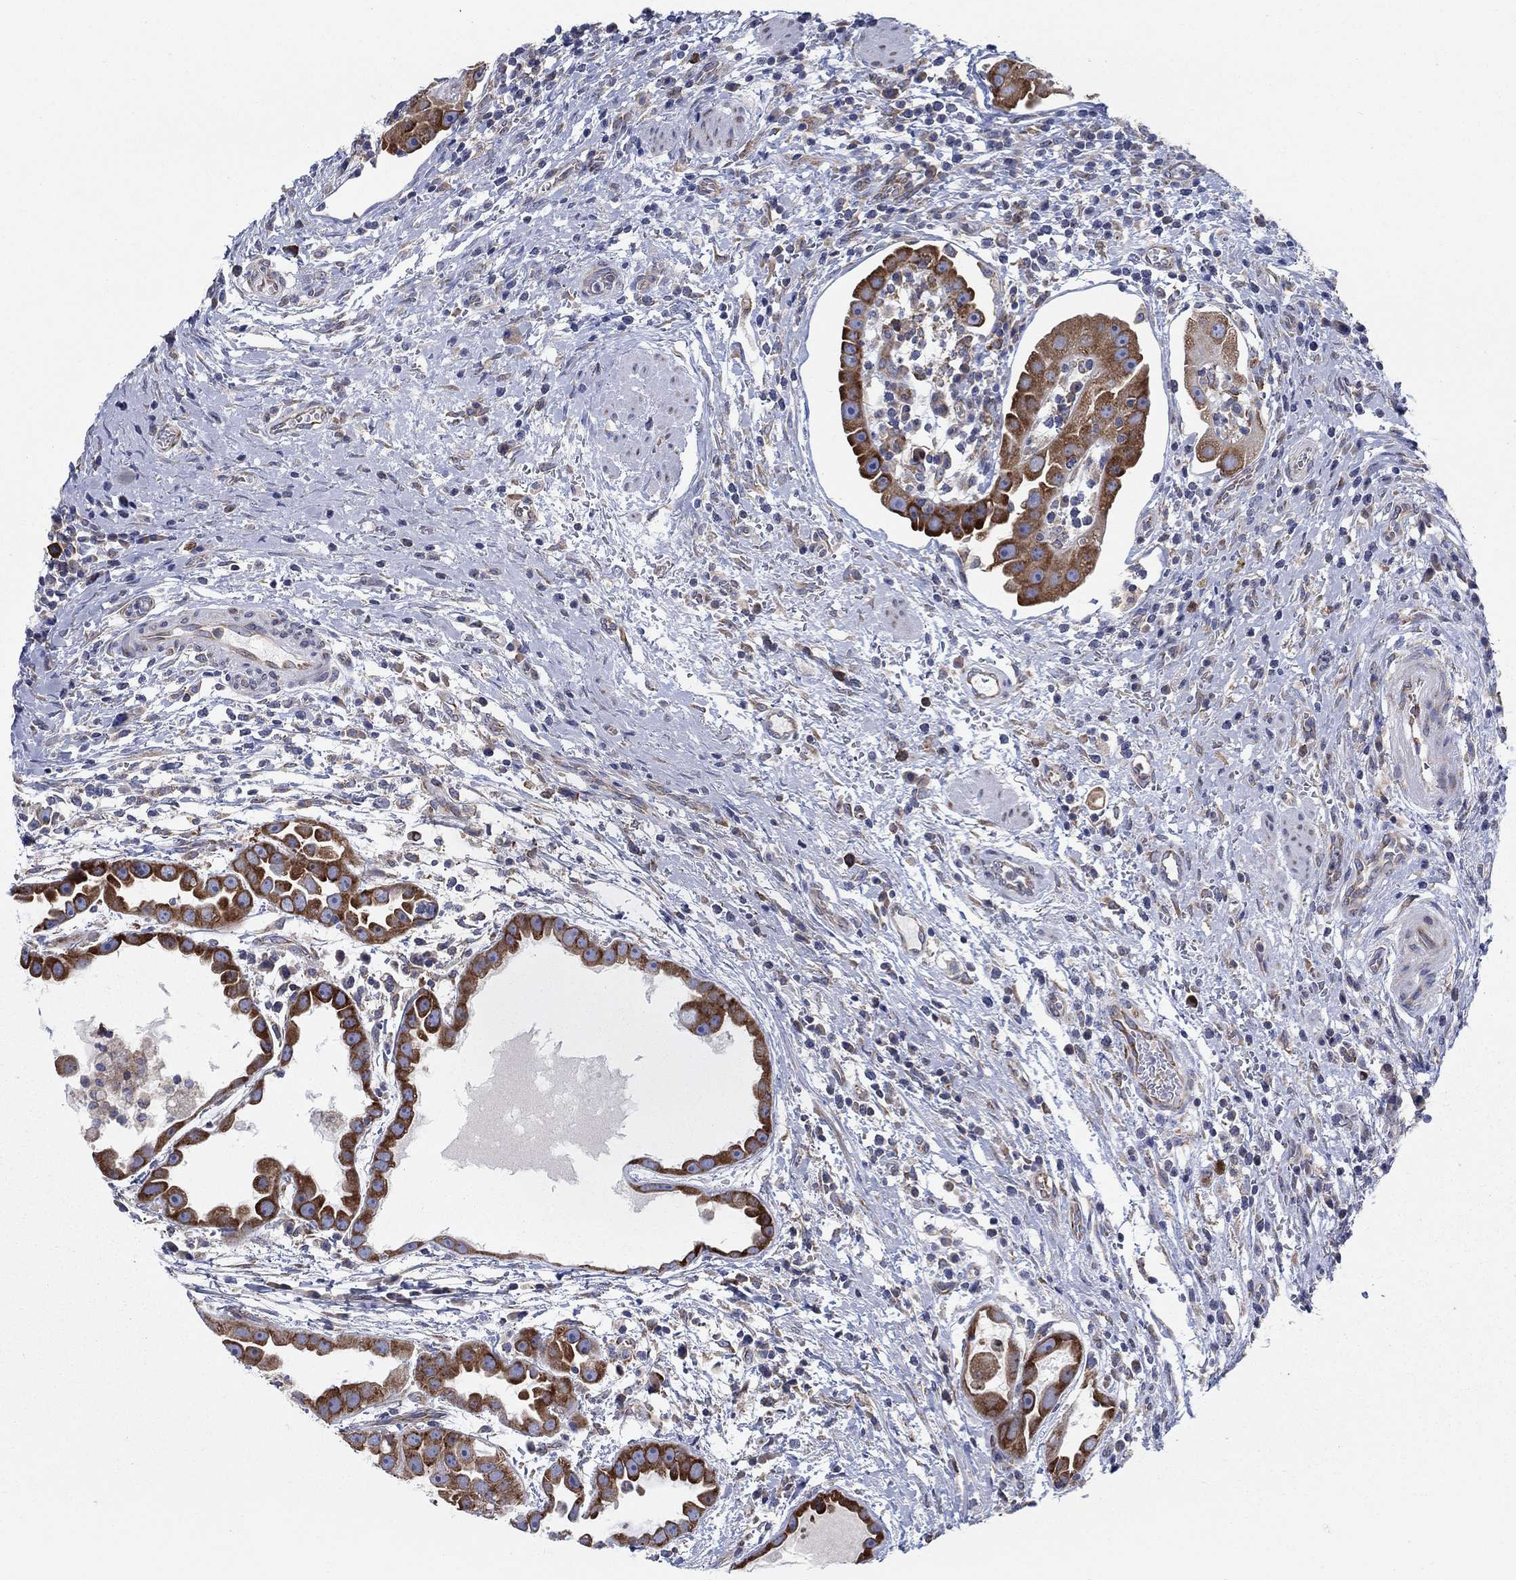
{"staining": {"intensity": "strong", "quantity": ">75%", "location": "cytoplasmic/membranous"}, "tissue": "urothelial cancer", "cell_type": "Tumor cells", "image_type": "cancer", "snomed": [{"axis": "morphology", "description": "Urothelial carcinoma, High grade"}, {"axis": "topography", "description": "Urinary bladder"}], "caption": "A micrograph of human urothelial cancer stained for a protein shows strong cytoplasmic/membranous brown staining in tumor cells. (DAB (3,3'-diaminobenzidine) = brown stain, brightfield microscopy at high magnification).", "gene": "TMEM59", "patient": {"sex": "female", "age": 41}}